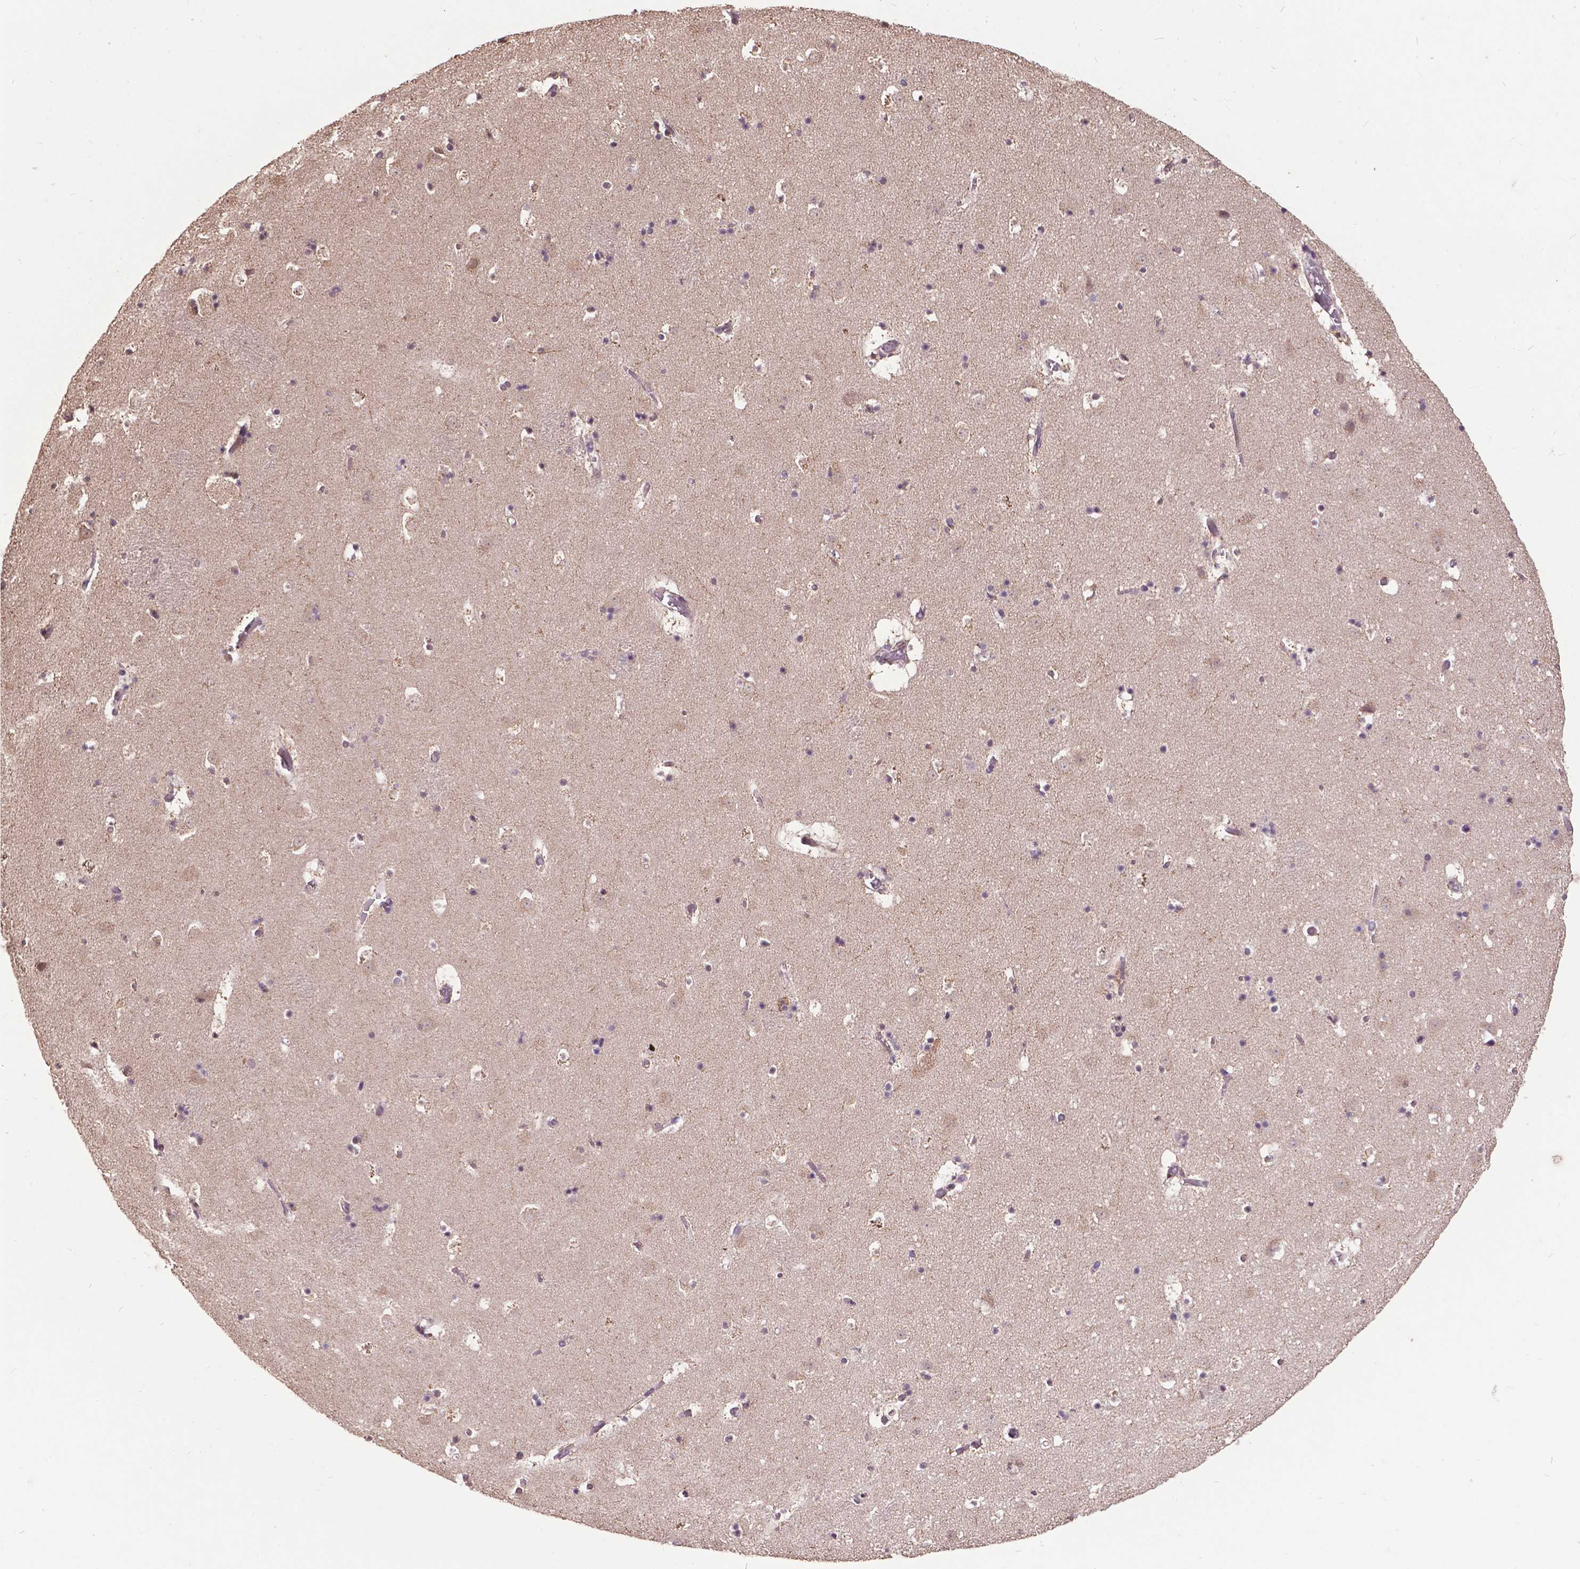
{"staining": {"intensity": "negative", "quantity": "none", "location": "none"}, "tissue": "caudate", "cell_type": "Glial cells", "image_type": "normal", "snomed": [{"axis": "morphology", "description": "Normal tissue, NOS"}, {"axis": "topography", "description": "Lateral ventricle wall"}], "caption": "This is an immunohistochemistry (IHC) histopathology image of unremarkable human caudate. There is no staining in glial cells.", "gene": "GLRA2", "patient": {"sex": "female", "age": 42}}